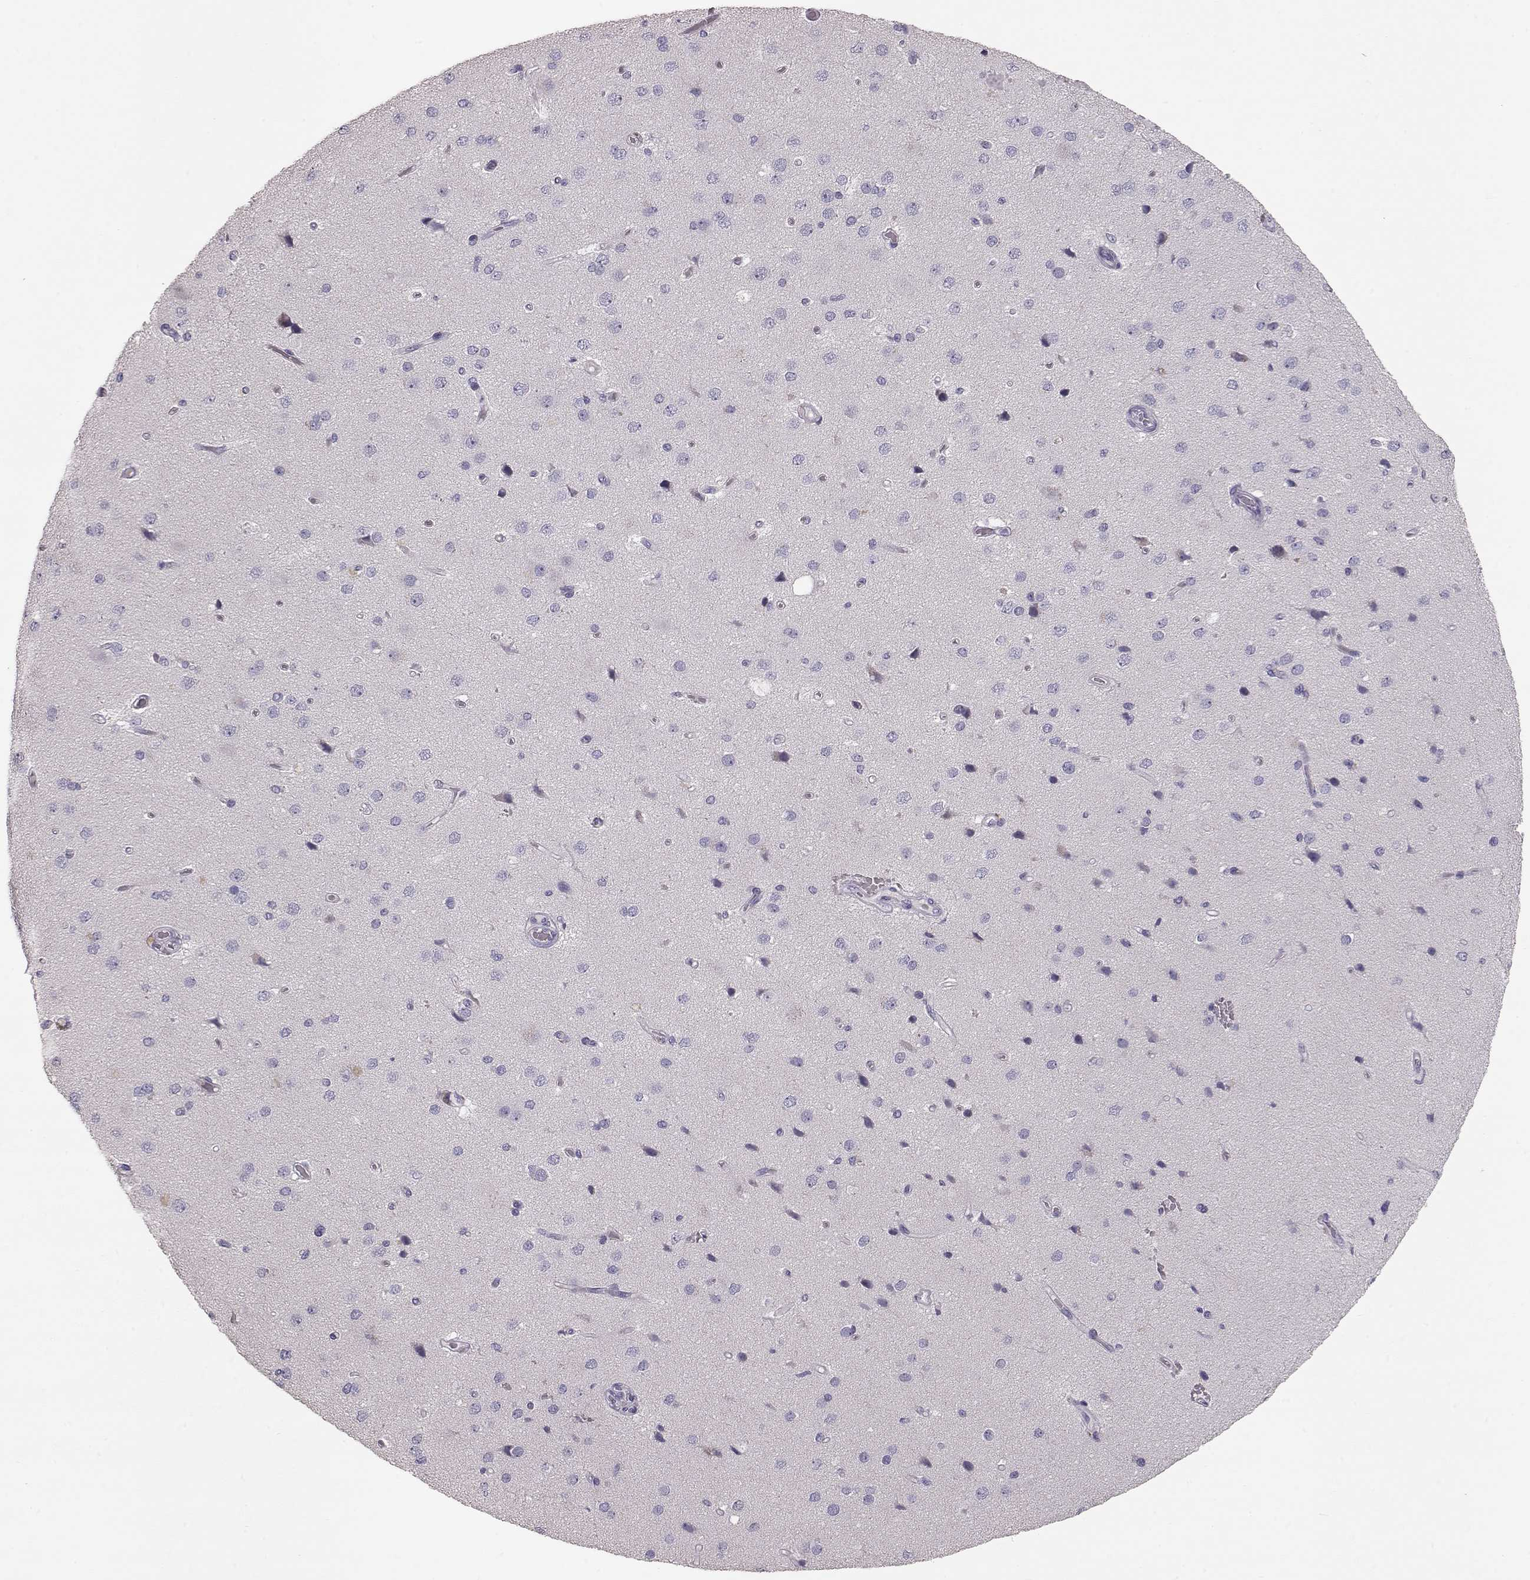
{"staining": {"intensity": "negative", "quantity": "none", "location": "none"}, "tissue": "cerebral cortex", "cell_type": "Endothelial cells", "image_type": "normal", "snomed": [{"axis": "morphology", "description": "Normal tissue, NOS"}, {"axis": "morphology", "description": "Glioma, malignant, High grade"}, {"axis": "topography", "description": "Cerebral cortex"}], "caption": "Immunohistochemical staining of benign human cerebral cortex exhibits no significant positivity in endothelial cells.", "gene": "SLC18A1", "patient": {"sex": "male", "age": 77}}